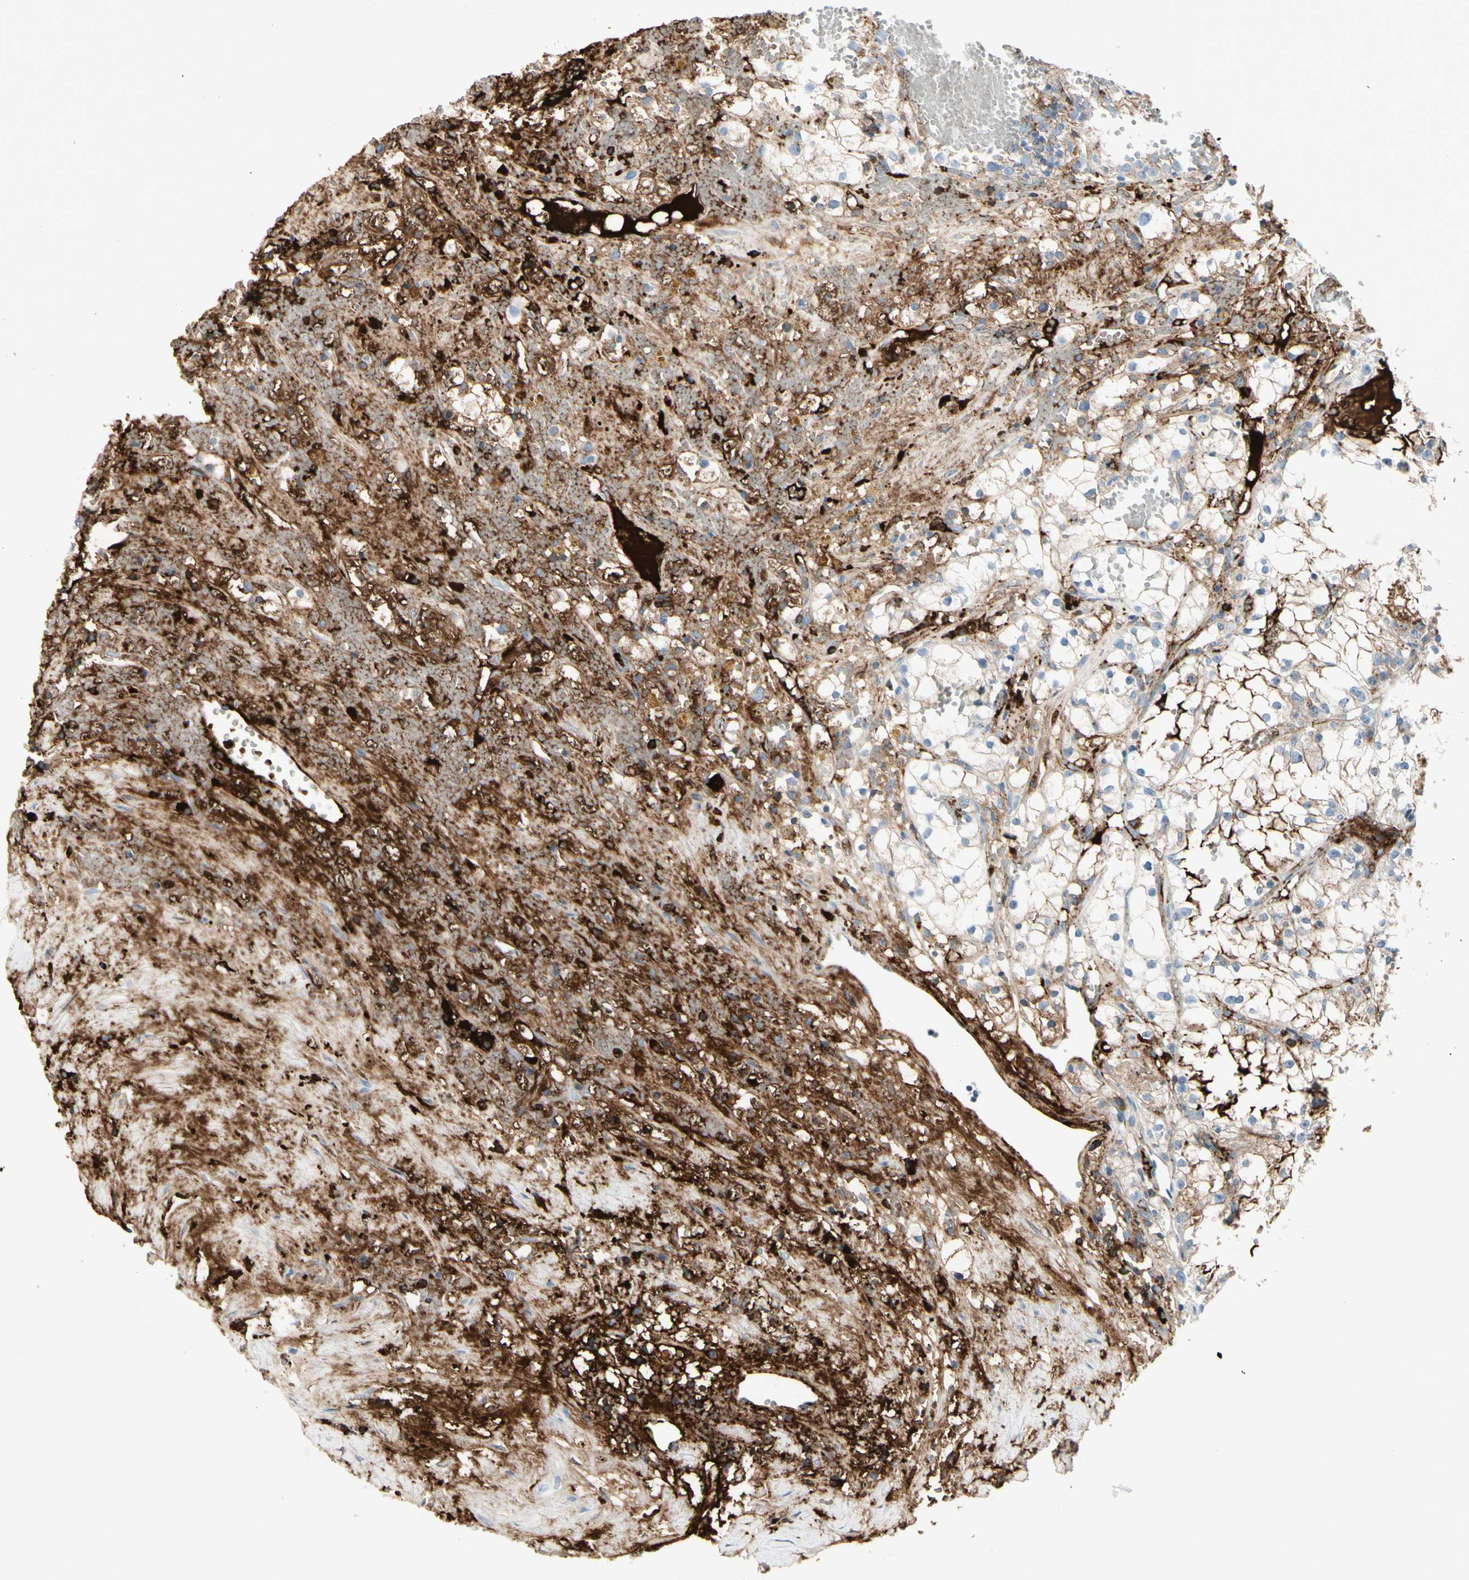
{"staining": {"intensity": "strong", "quantity": "25%-75%", "location": "cytoplasmic/membranous"}, "tissue": "renal cancer", "cell_type": "Tumor cells", "image_type": "cancer", "snomed": [{"axis": "morphology", "description": "Adenocarcinoma, NOS"}, {"axis": "topography", "description": "Kidney"}], "caption": "The photomicrograph reveals staining of renal cancer (adenocarcinoma), revealing strong cytoplasmic/membranous protein expression (brown color) within tumor cells. Nuclei are stained in blue.", "gene": "IGHG1", "patient": {"sex": "male", "age": 56}}